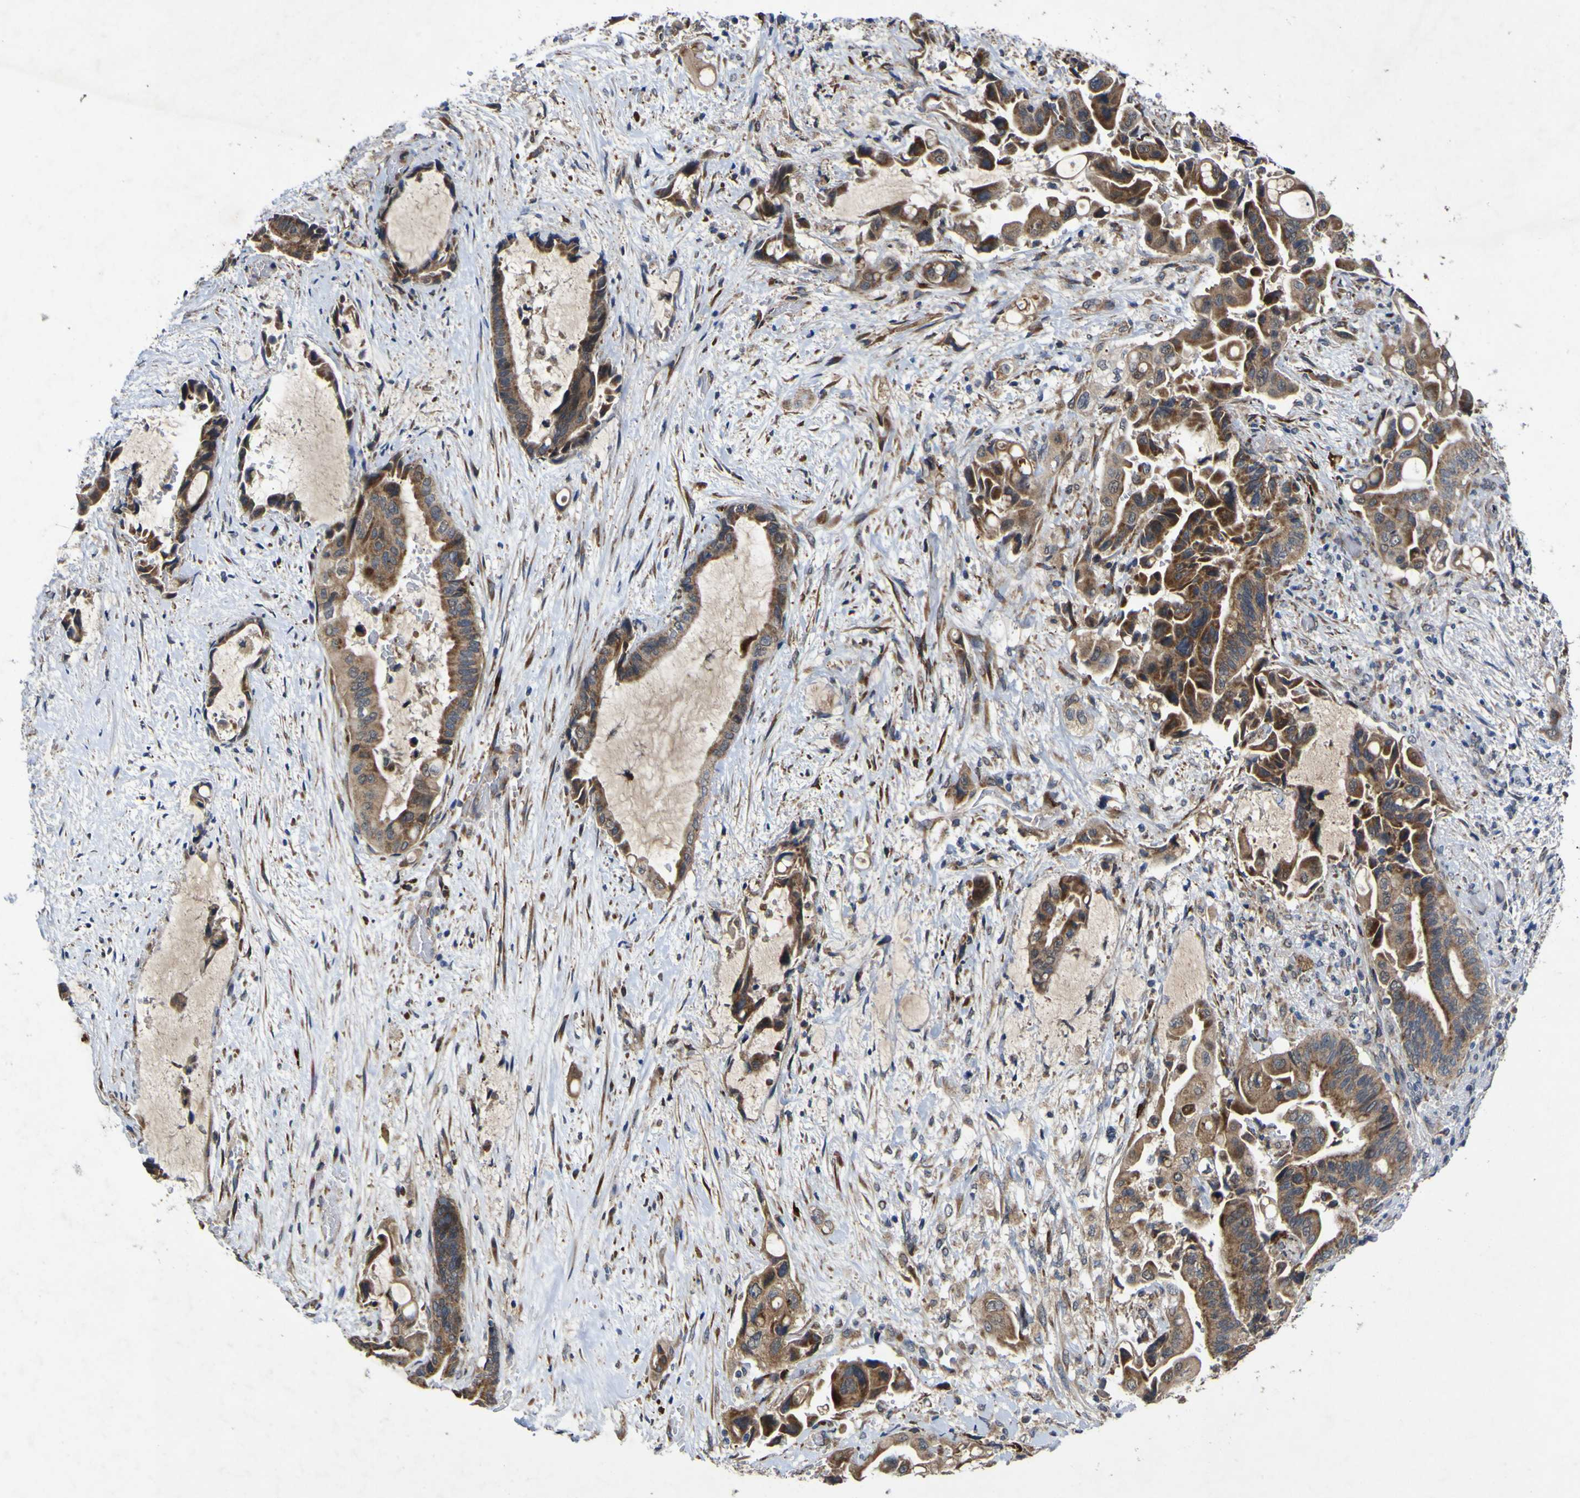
{"staining": {"intensity": "moderate", "quantity": ">75%", "location": "cytoplasmic/membranous"}, "tissue": "liver cancer", "cell_type": "Tumor cells", "image_type": "cancer", "snomed": [{"axis": "morphology", "description": "Cholangiocarcinoma"}, {"axis": "topography", "description": "Liver"}], "caption": "Brown immunohistochemical staining in human liver cancer displays moderate cytoplasmic/membranous positivity in approximately >75% of tumor cells. (Stains: DAB in brown, nuclei in blue, Microscopy: brightfield microscopy at high magnification).", "gene": "IRAK2", "patient": {"sex": "female", "age": 61}}